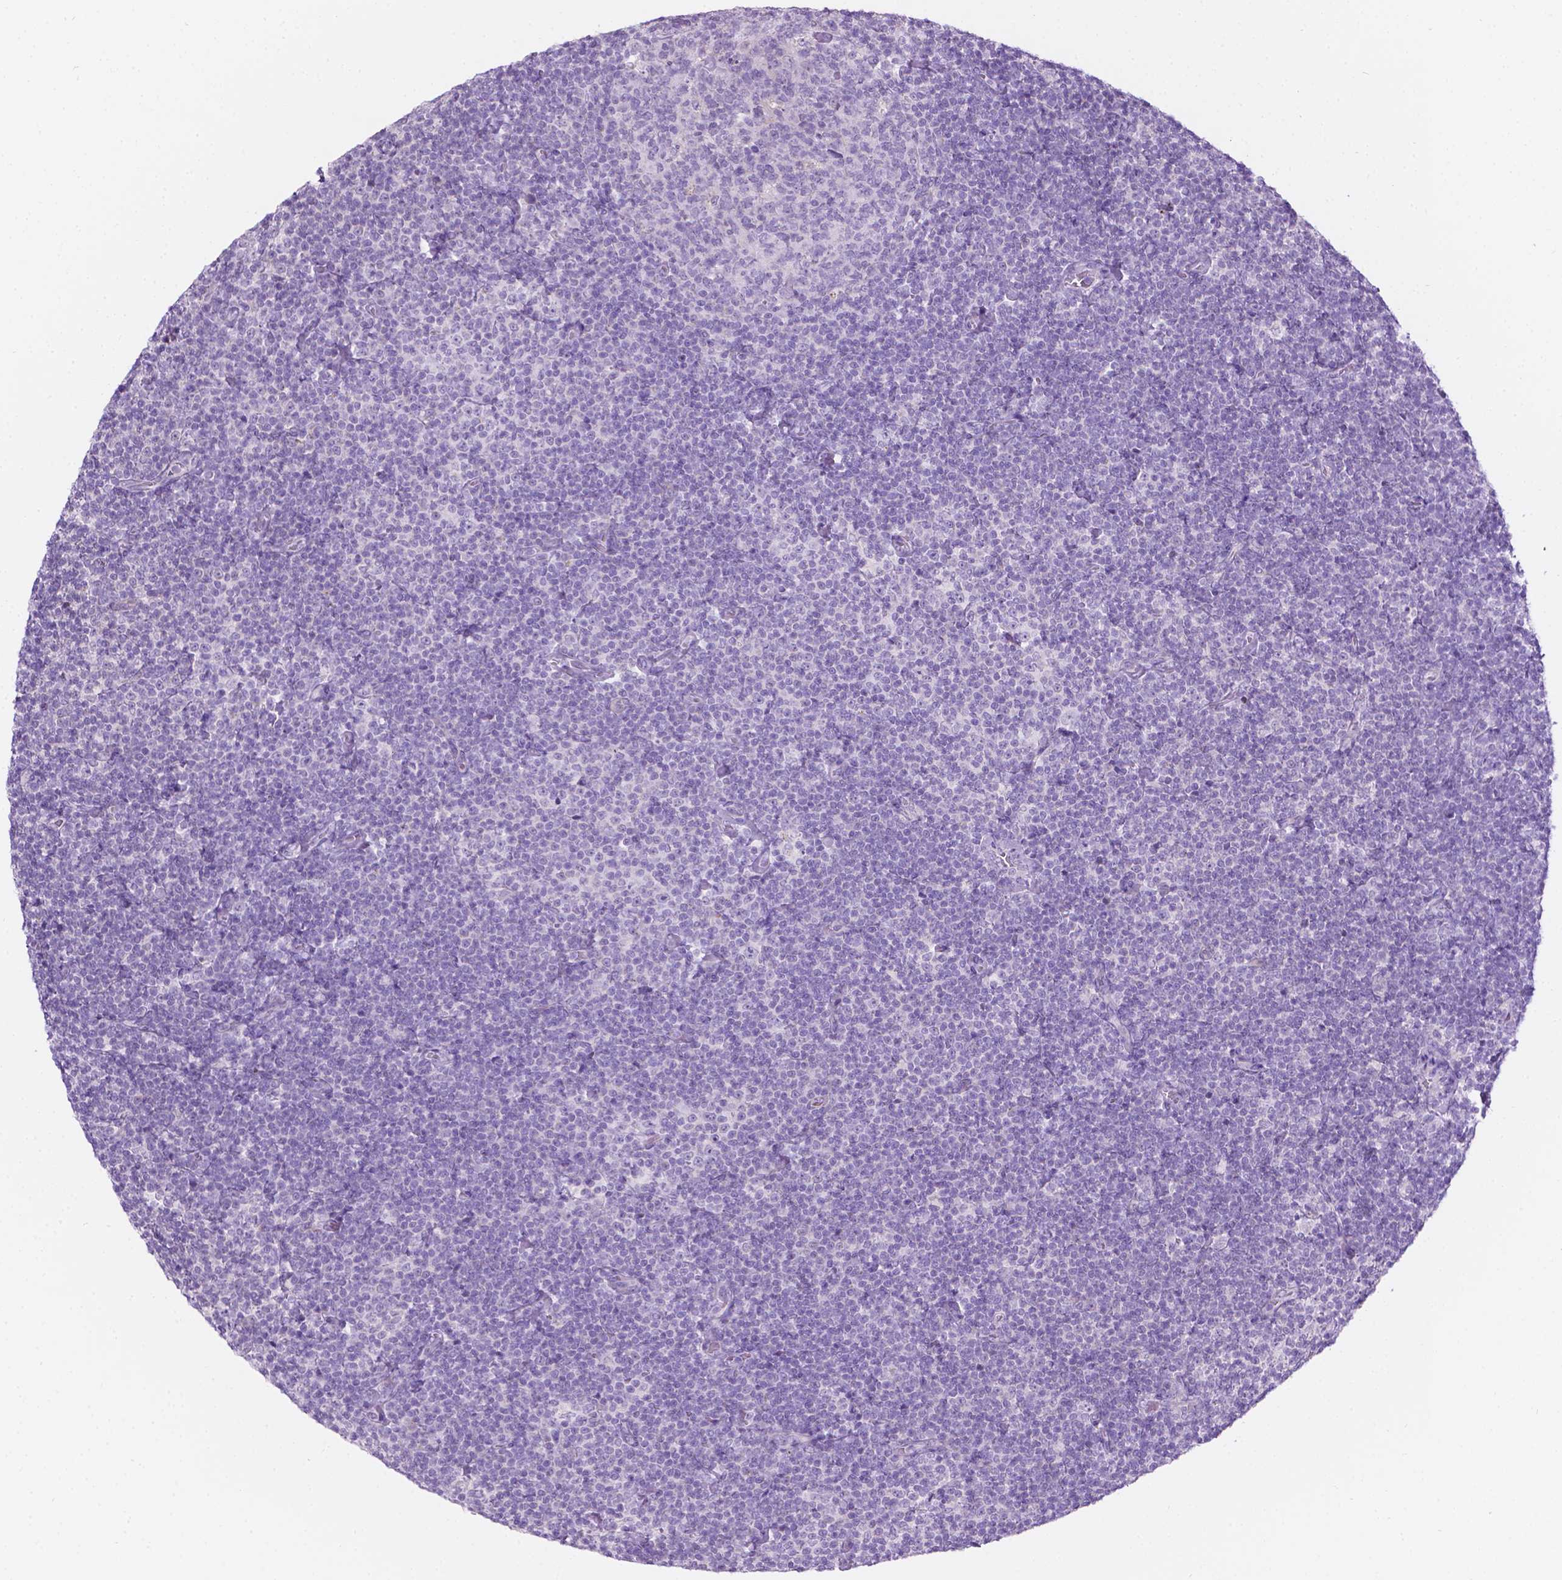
{"staining": {"intensity": "negative", "quantity": "none", "location": "none"}, "tissue": "lymphoma", "cell_type": "Tumor cells", "image_type": "cancer", "snomed": [{"axis": "morphology", "description": "Malignant lymphoma, non-Hodgkin's type, Low grade"}, {"axis": "topography", "description": "Lymph node"}], "caption": "Tumor cells are negative for brown protein staining in lymphoma.", "gene": "NOS1AP", "patient": {"sex": "male", "age": 81}}